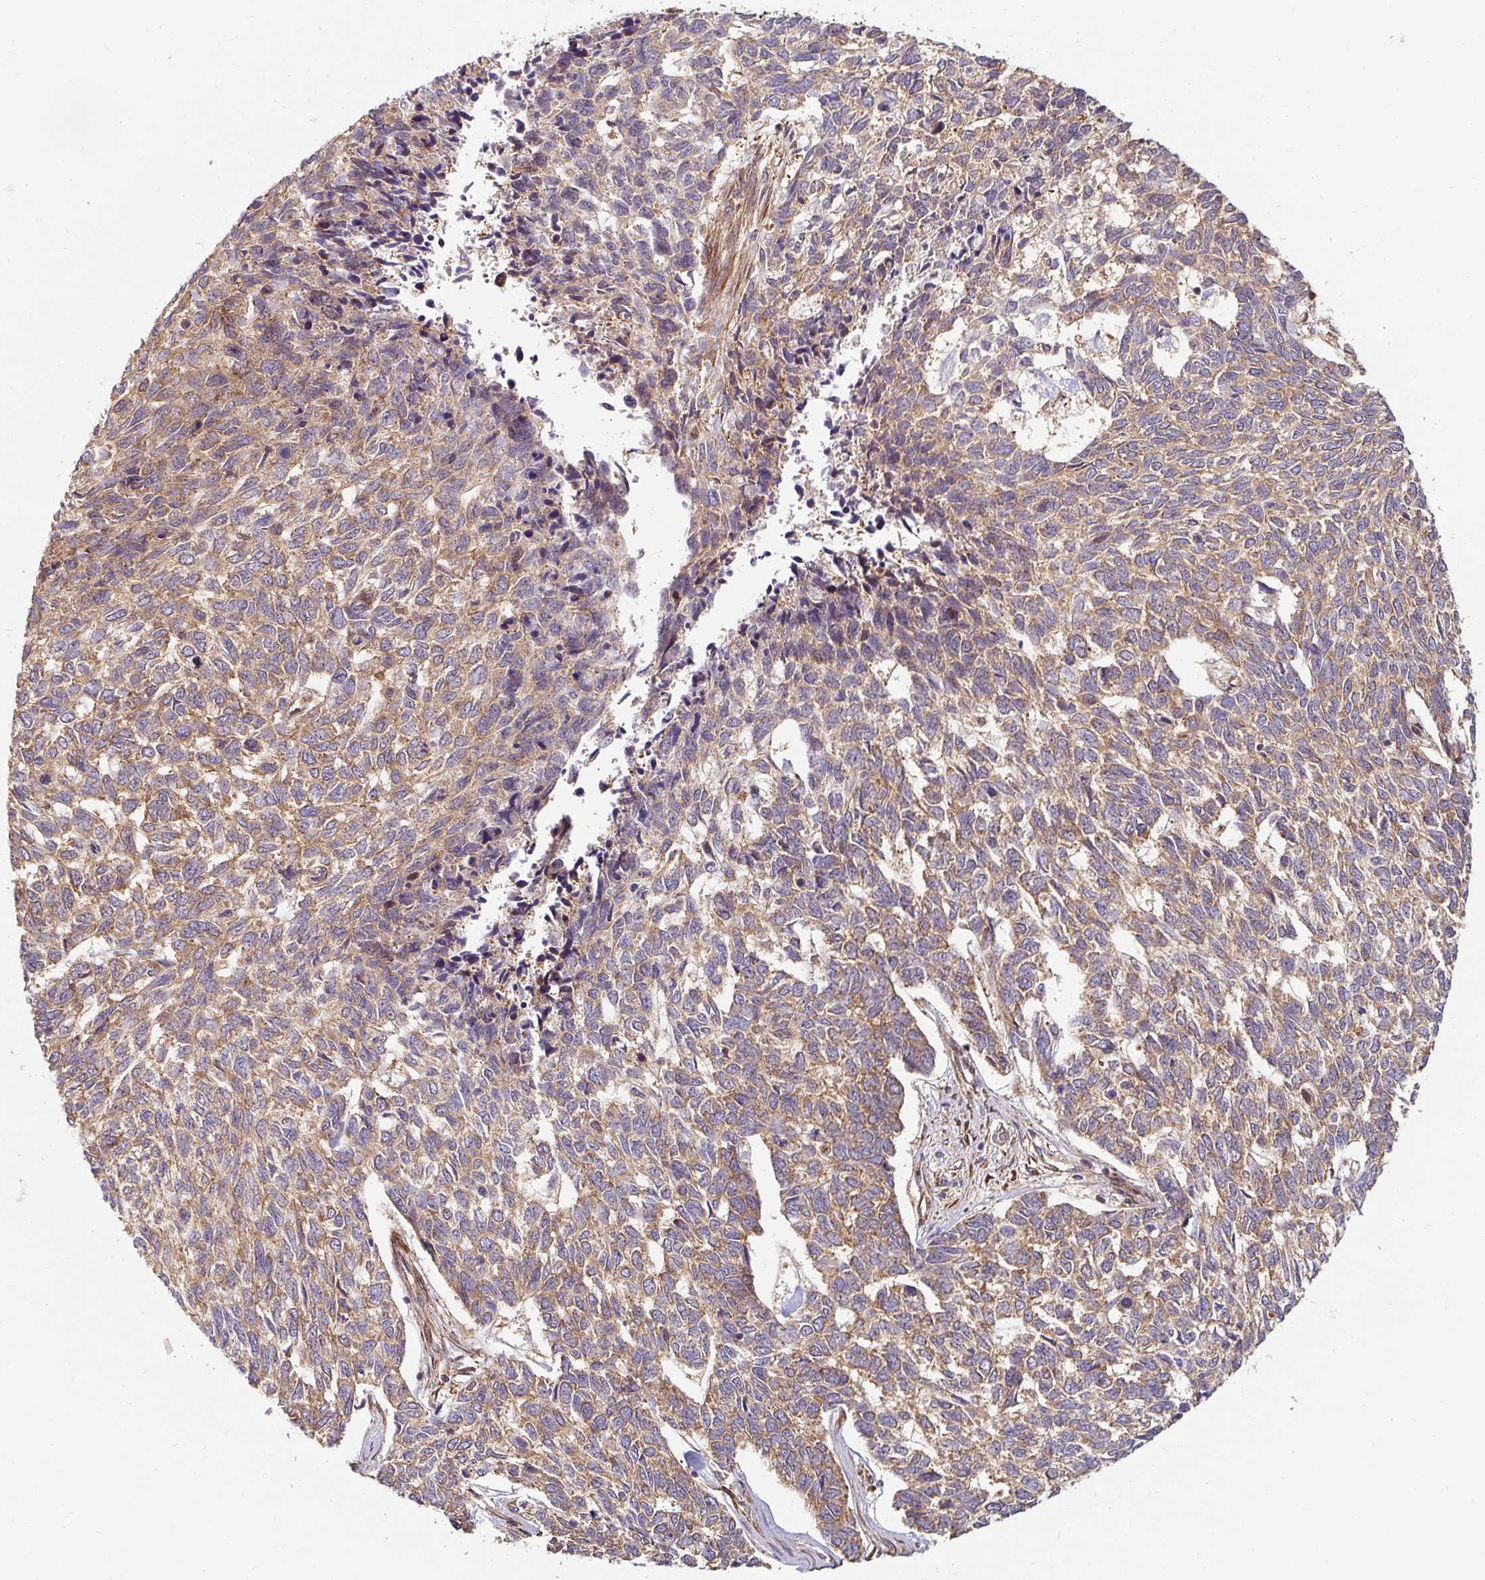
{"staining": {"intensity": "moderate", "quantity": ">75%", "location": "cytoplasmic/membranous"}, "tissue": "skin cancer", "cell_type": "Tumor cells", "image_type": "cancer", "snomed": [{"axis": "morphology", "description": "Basal cell carcinoma"}, {"axis": "topography", "description": "Skin"}], "caption": "Protein staining of skin cancer (basal cell carcinoma) tissue displays moderate cytoplasmic/membranous expression in approximately >75% of tumor cells.", "gene": "BTF3", "patient": {"sex": "female", "age": 65}}